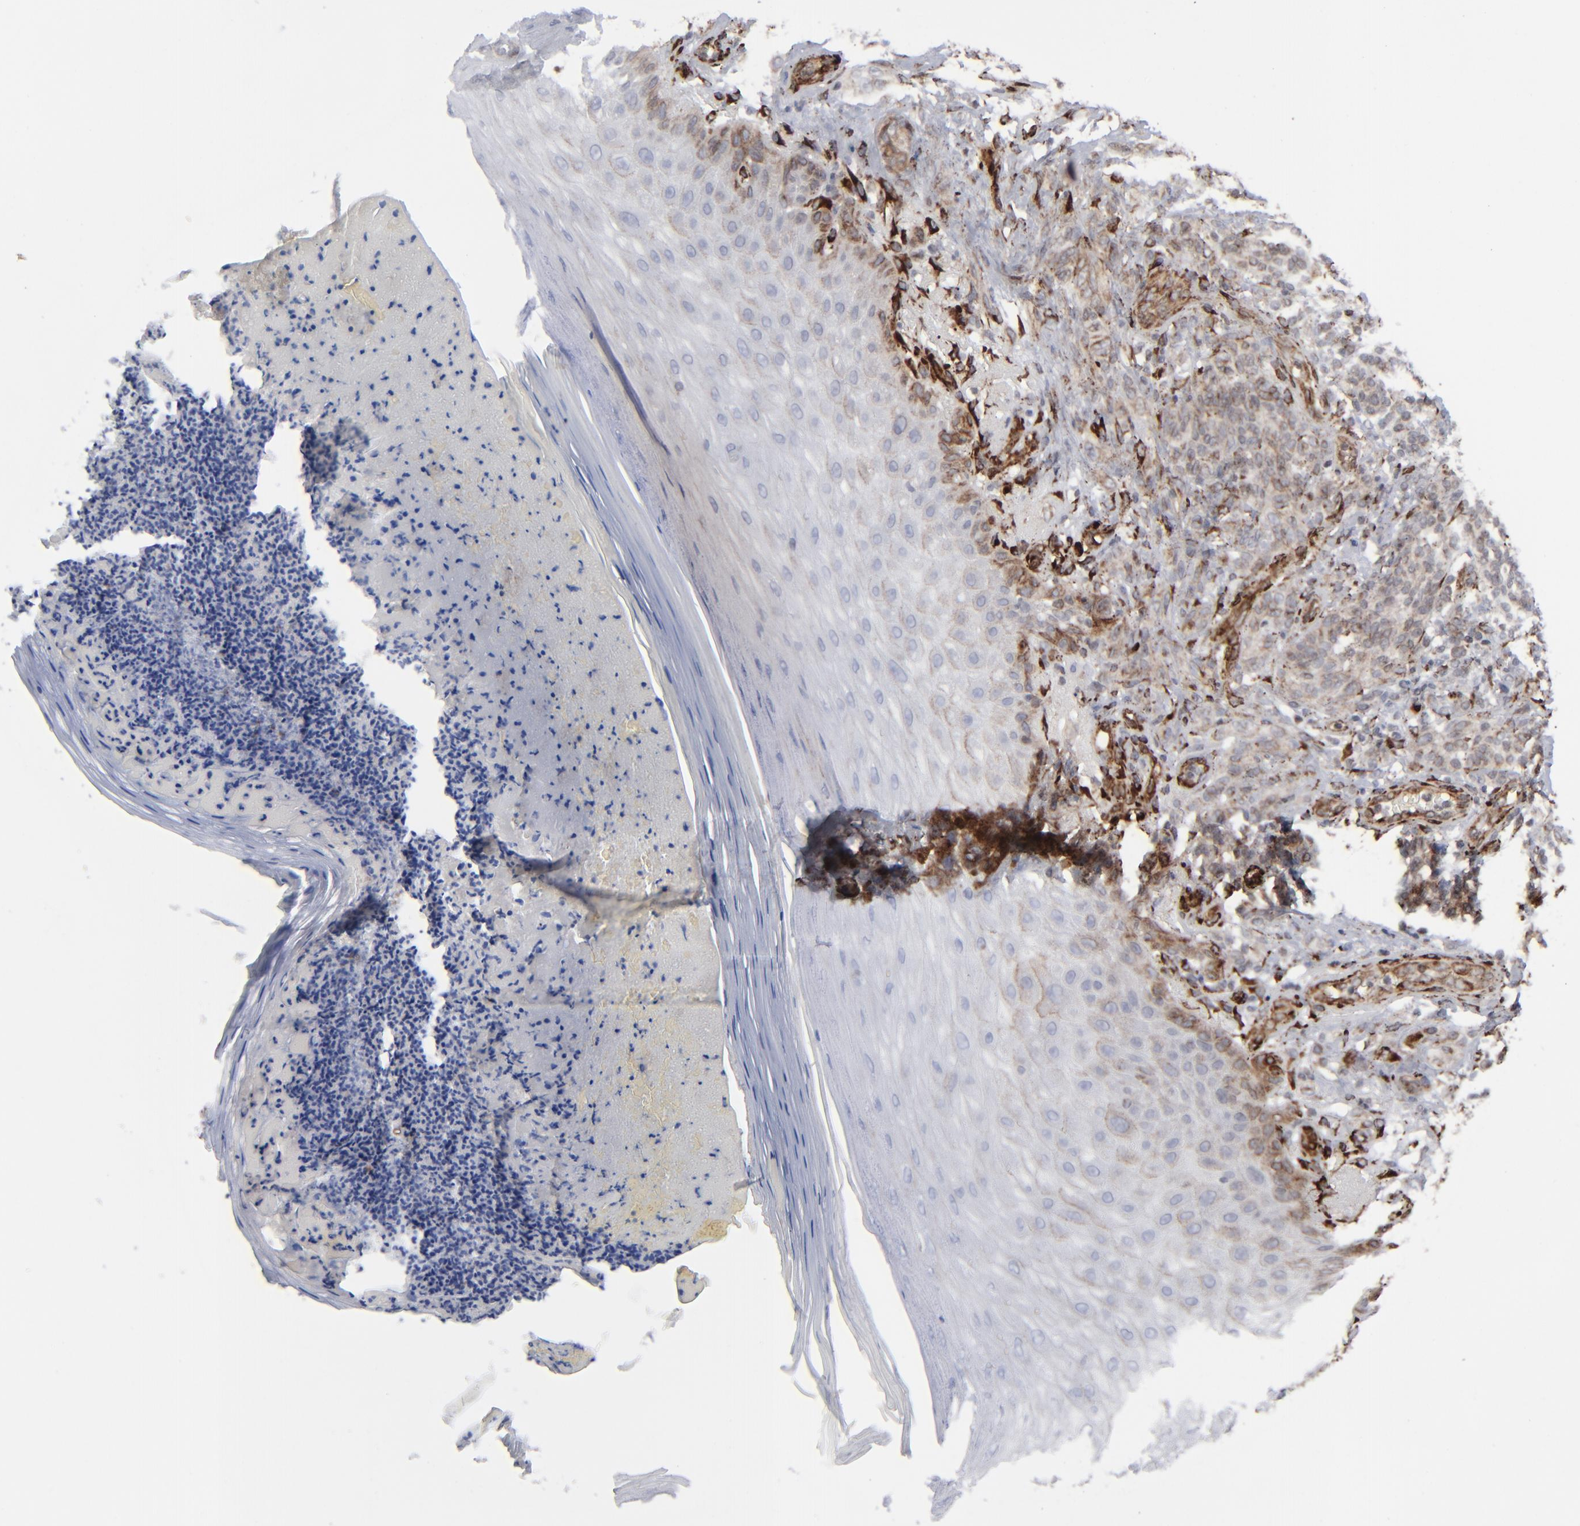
{"staining": {"intensity": "weak", "quantity": ">75%", "location": "cytoplasmic/membranous"}, "tissue": "melanoma", "cell_type": "Tumor cells", "image_type": "cancer", "snomed": [{"axis": "morphology", "description": "Malignant melanoma, NOS"}, {"axis": "topography", "description": "Skin"}], "caption": "A photomicrograph showing weak cytoplasmic/membranous positivity in about >75% of tumor cells in melanoma, as visualized by brown immunohistochemical staining.", "gene": "SPARC", "patient": {"sex": "male", "age": 57}}